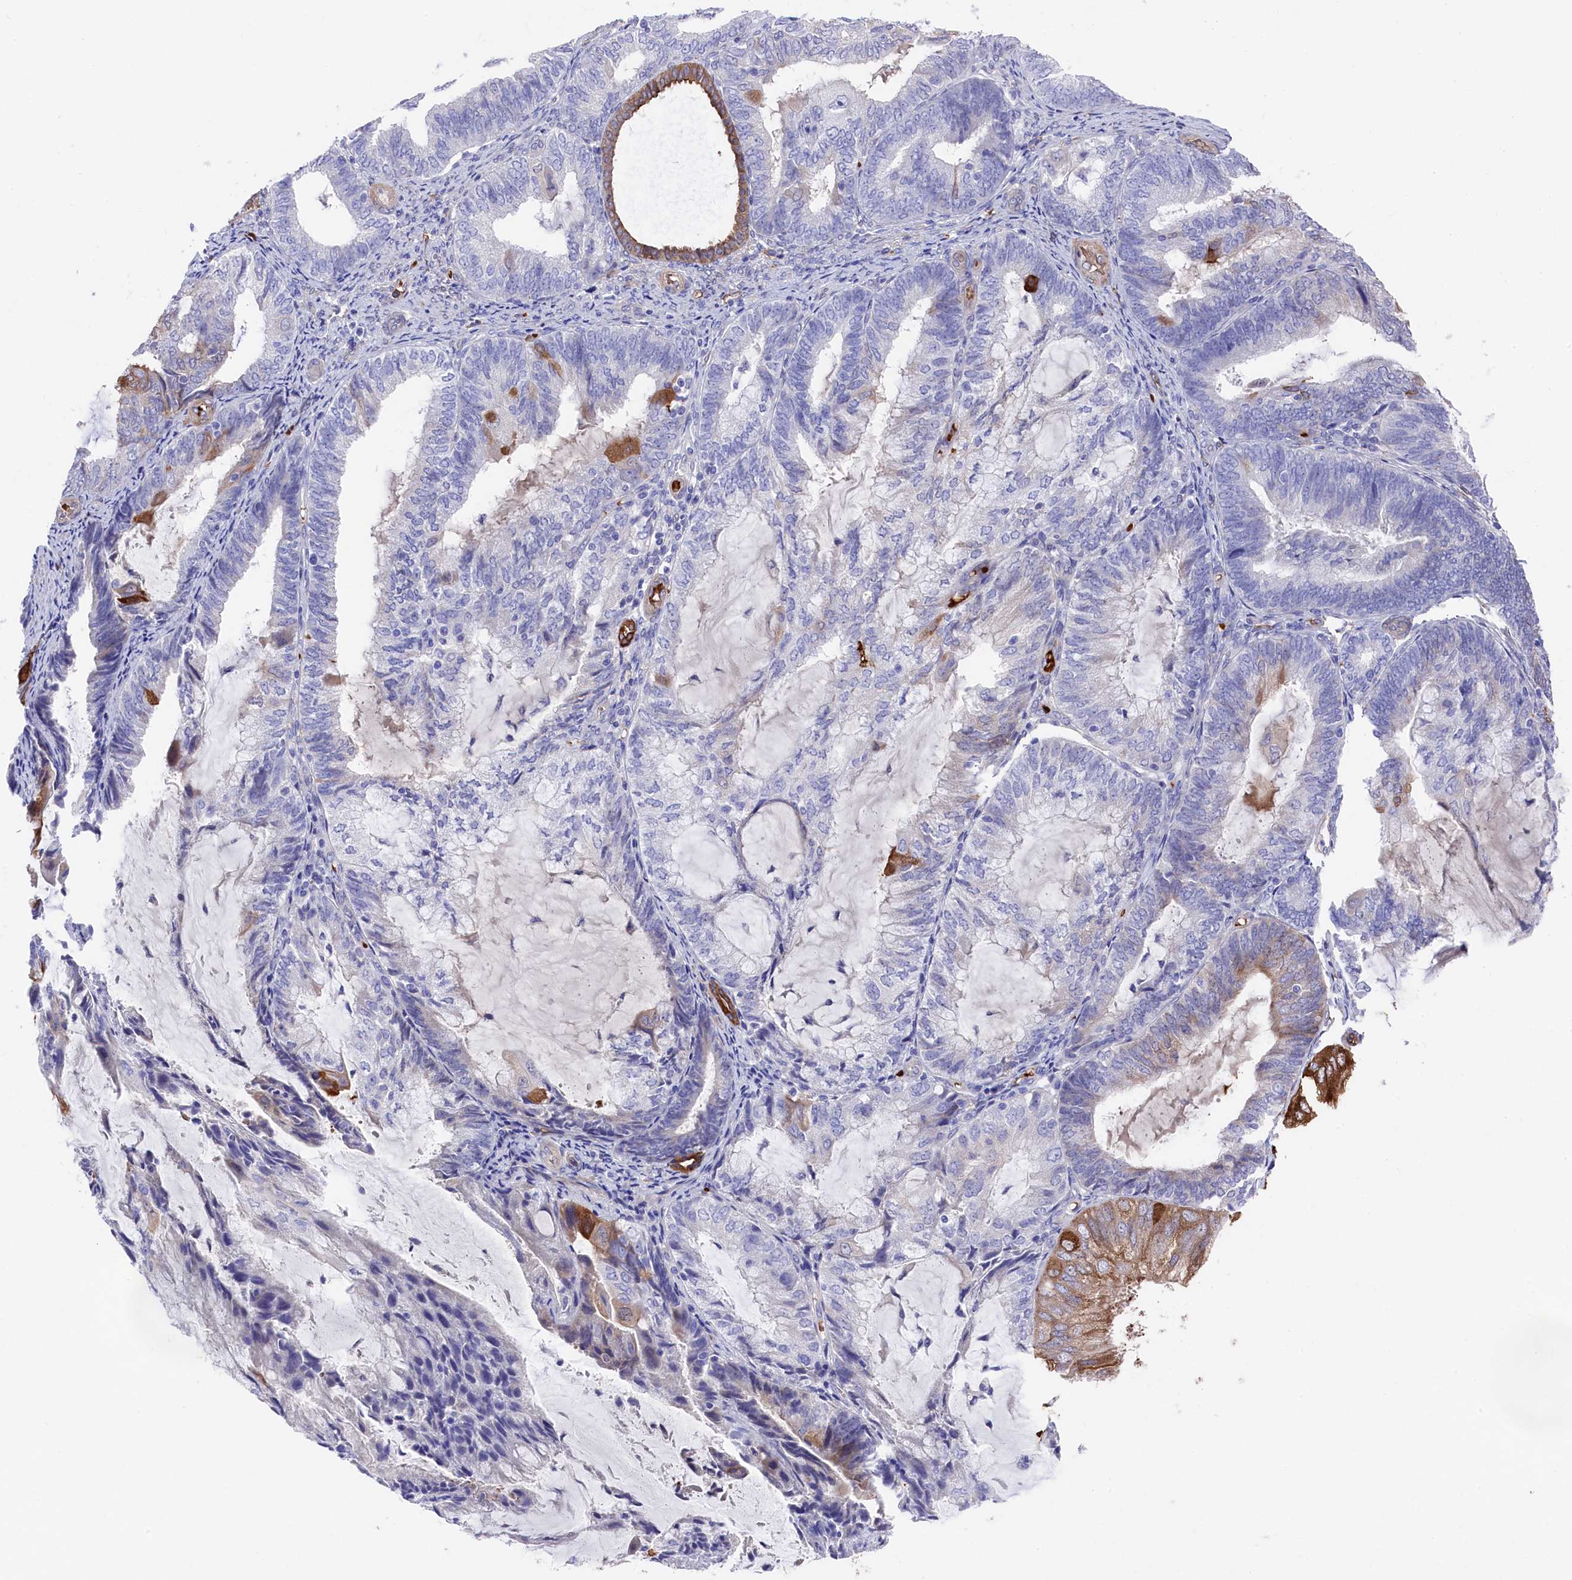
{"staining": {"intensity": "strong", "quantity": "<25%", "location": "cytoplasmic/membranous"}, "tissue": "endometrial cancer", "cell_type": "Tumor cells", "image_type": "cancer", "snomed": [{"axis": "morphology", "description": "Adenocarcinoma, NOS"}, {"axis": "topography", "description": "Endometrium"}], "caption": "An immunohistochemistry image of tumor tissue is shown. Protein staining in brown labels strong cytoplasmic/membranous positivity in endometrial cancer (adenocarcinoma) within tumor cells.", "gene": "LHFPL4", "patient": {"sex": "female", "age": 81}}